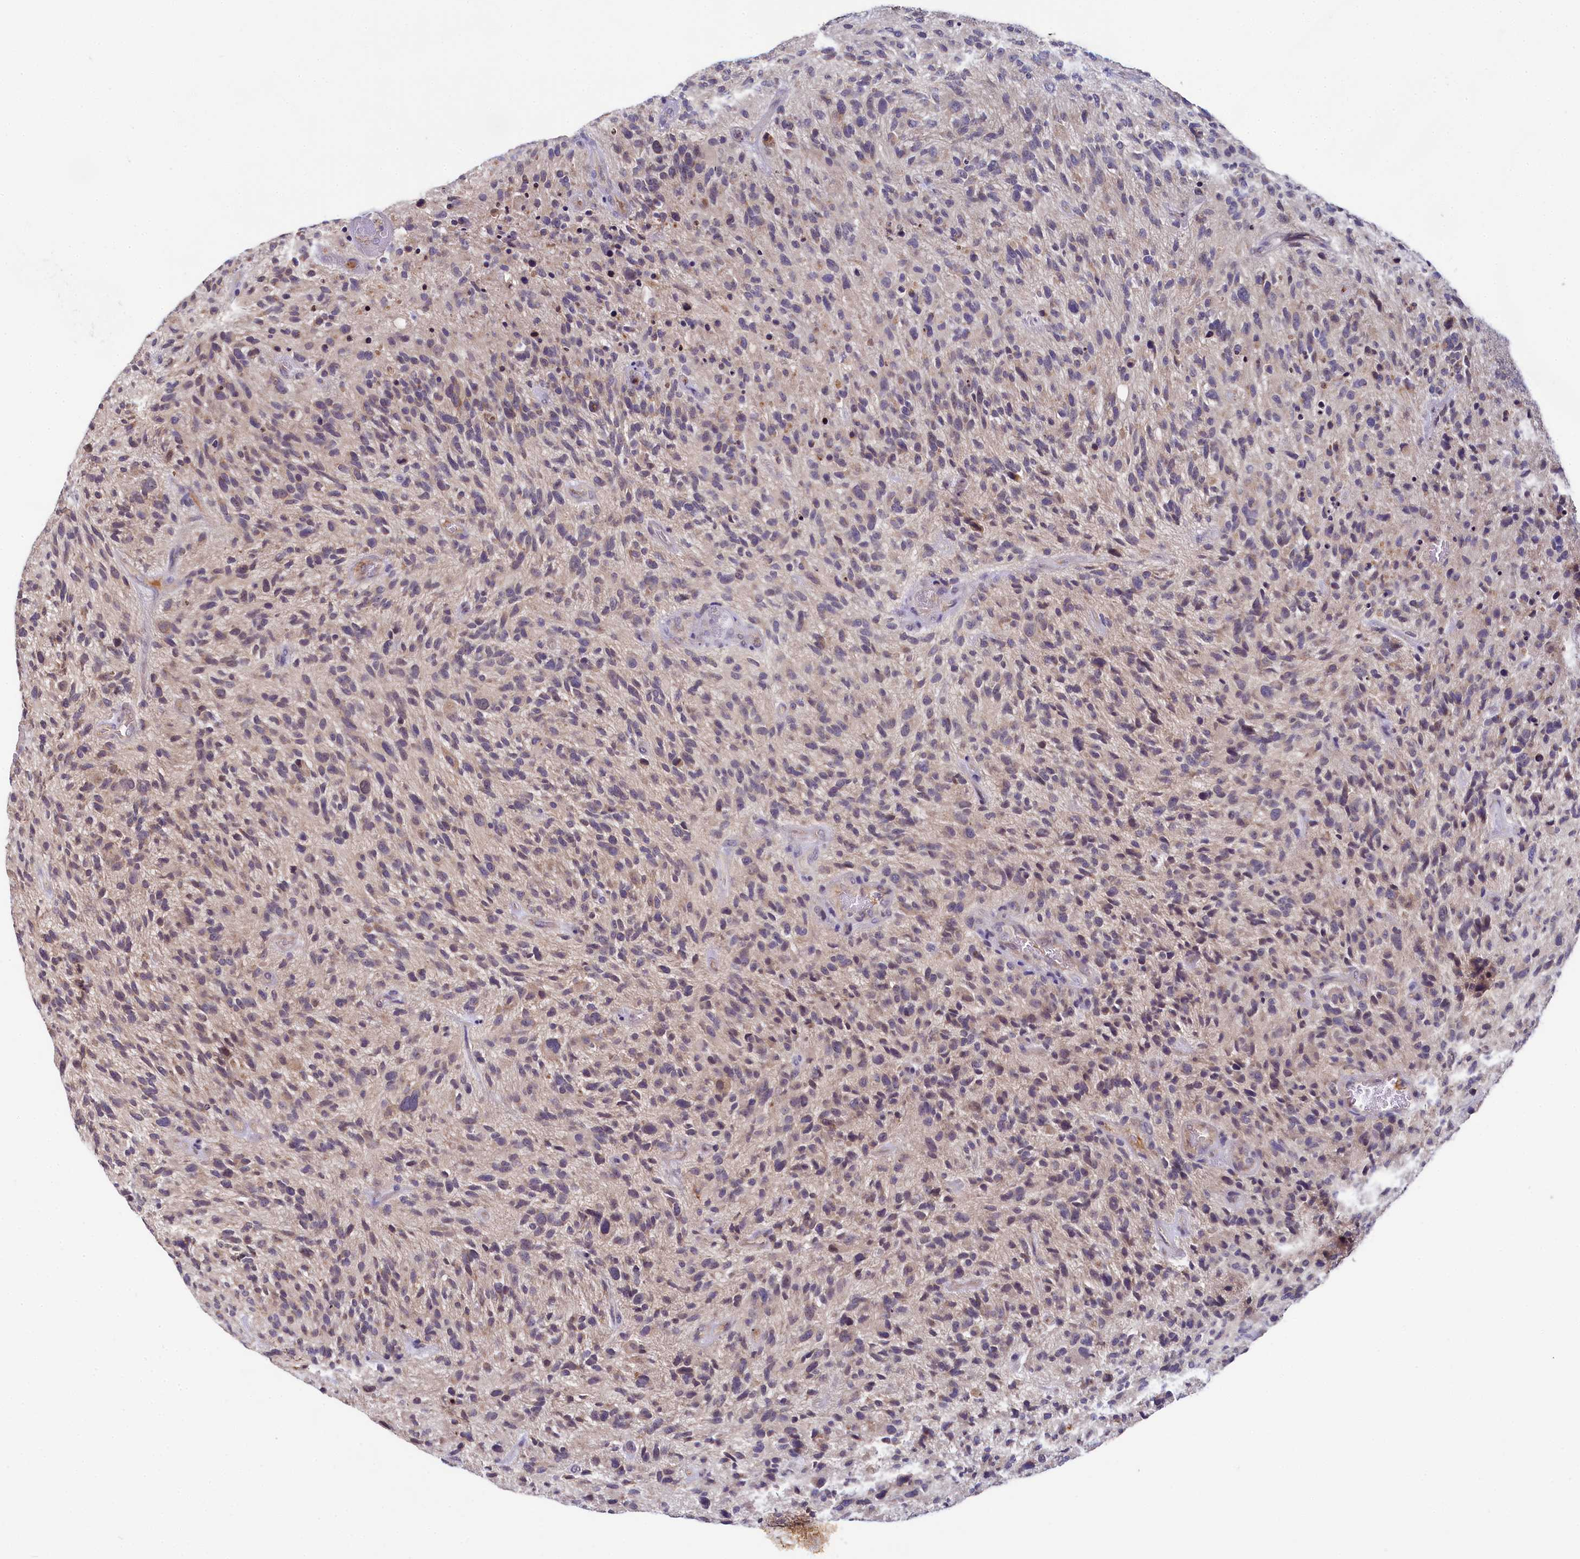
{"staining": {"intensity": "weak", "quantity": "<25%", "location": "cytoplasmic/membranous"}, "tissue": "glioma", "cell_type": "Tumor cells", "image_type": "cancer", "snomed": [{"axis": "morphology", "description": "Glioma, malignant, High grade"}, {"axis": "topography", "description": "Brain"}], "caption": "There is no significant staining in tumor cells of malignant glioma (high-grade).", "gene": "SPINK9", "patient": {"sex": "male", "age": 47}}